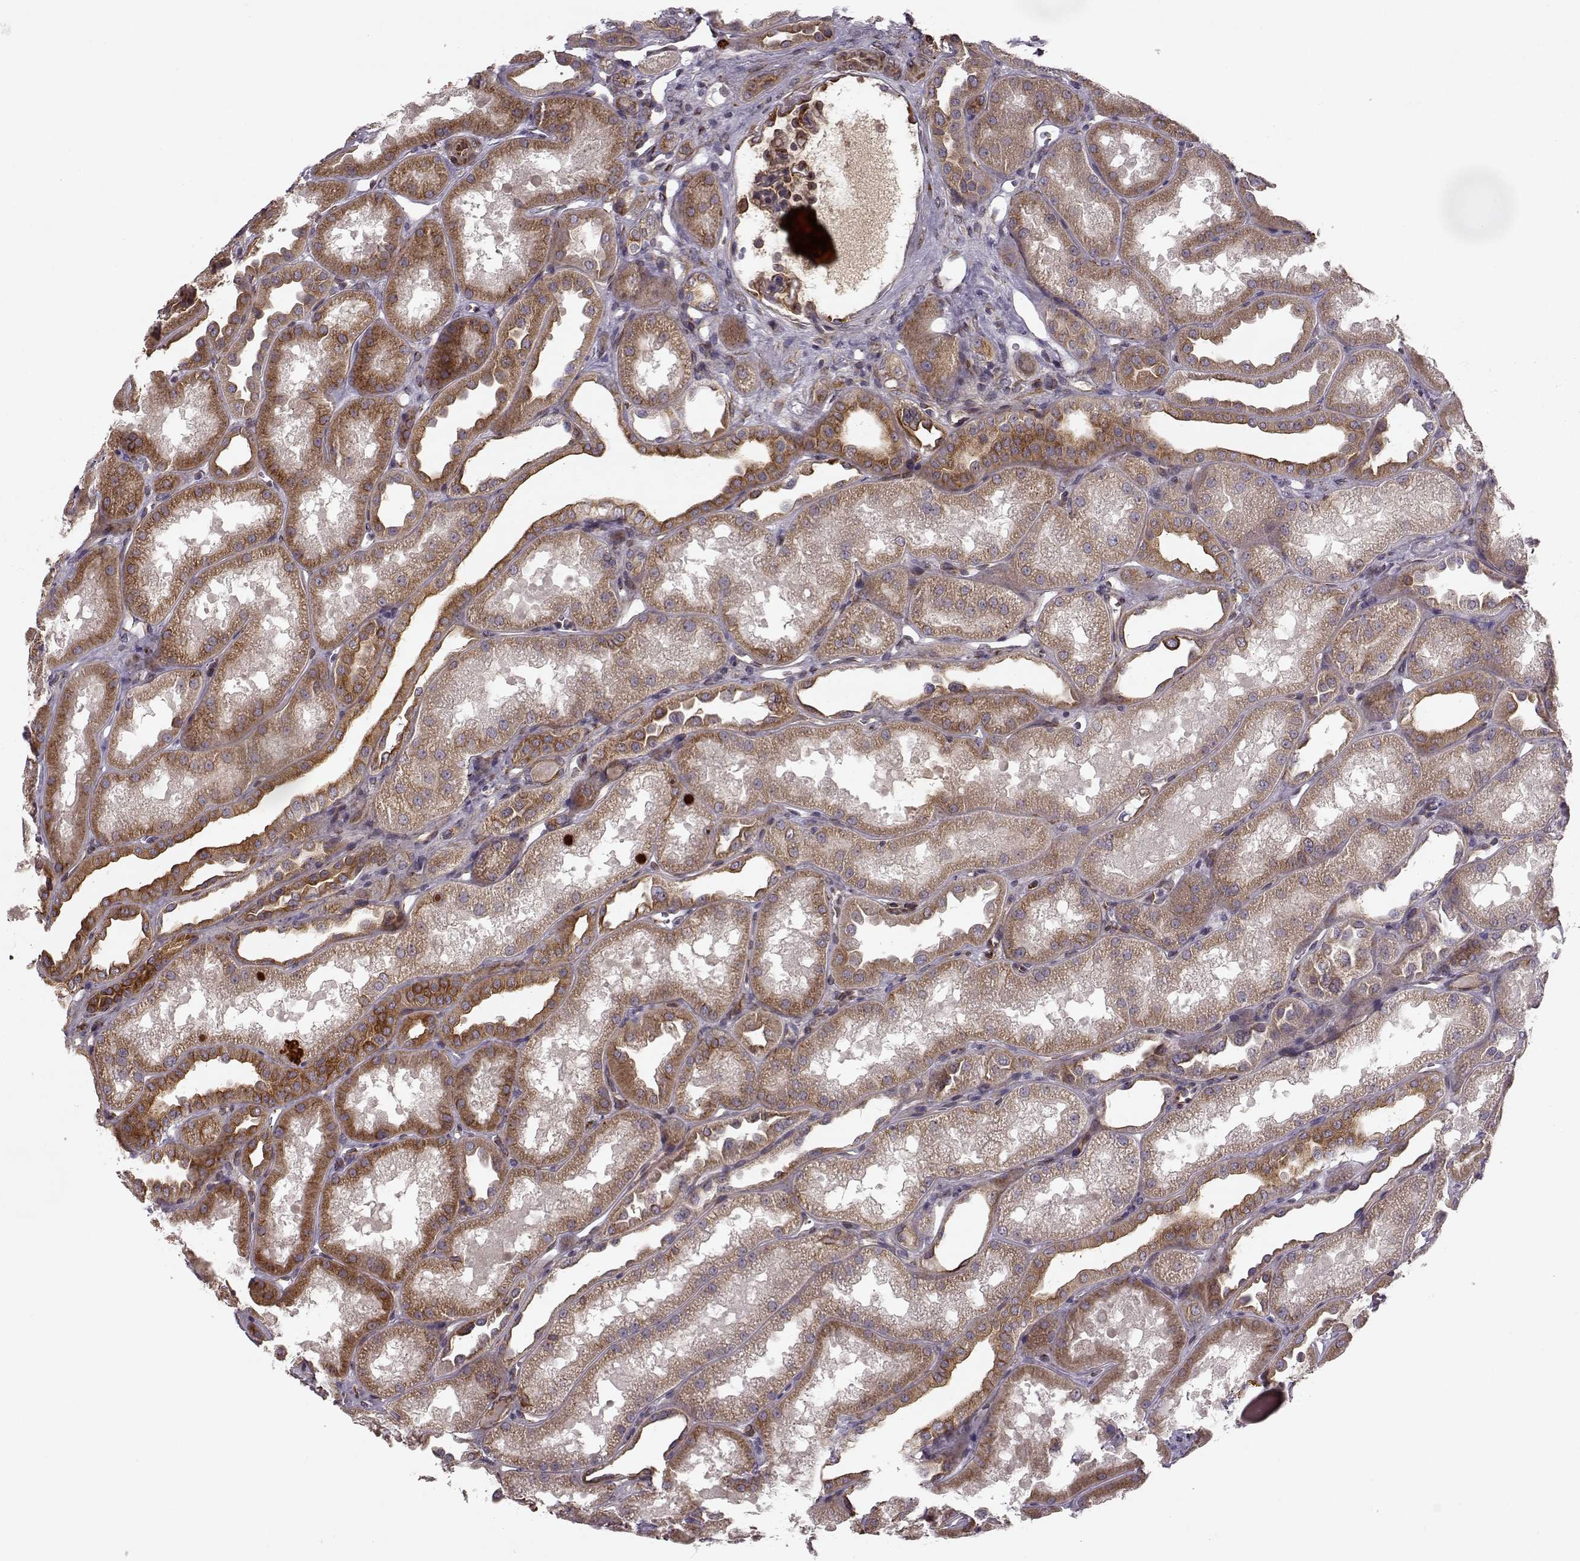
{"staining": {"intensity": "strong", "quantity": "<25%", "location": "cytoplasmic/membranous"}, "tissue": "kidney", "cell_type": "Cells in glomeruli", "image_type": "normal", "snomed": [{"axis": "morphology", "description": "Normal tissue, NOS"}, {"axis": "topography", "description": "Kidney"}], "caption": "Cells in glomeruli show strong cytoplasmic/membranous staining in about <25% of cells in unremarkable kidney.", "gene": "MTR", "patient": {"sex": "male", "age": 61}}